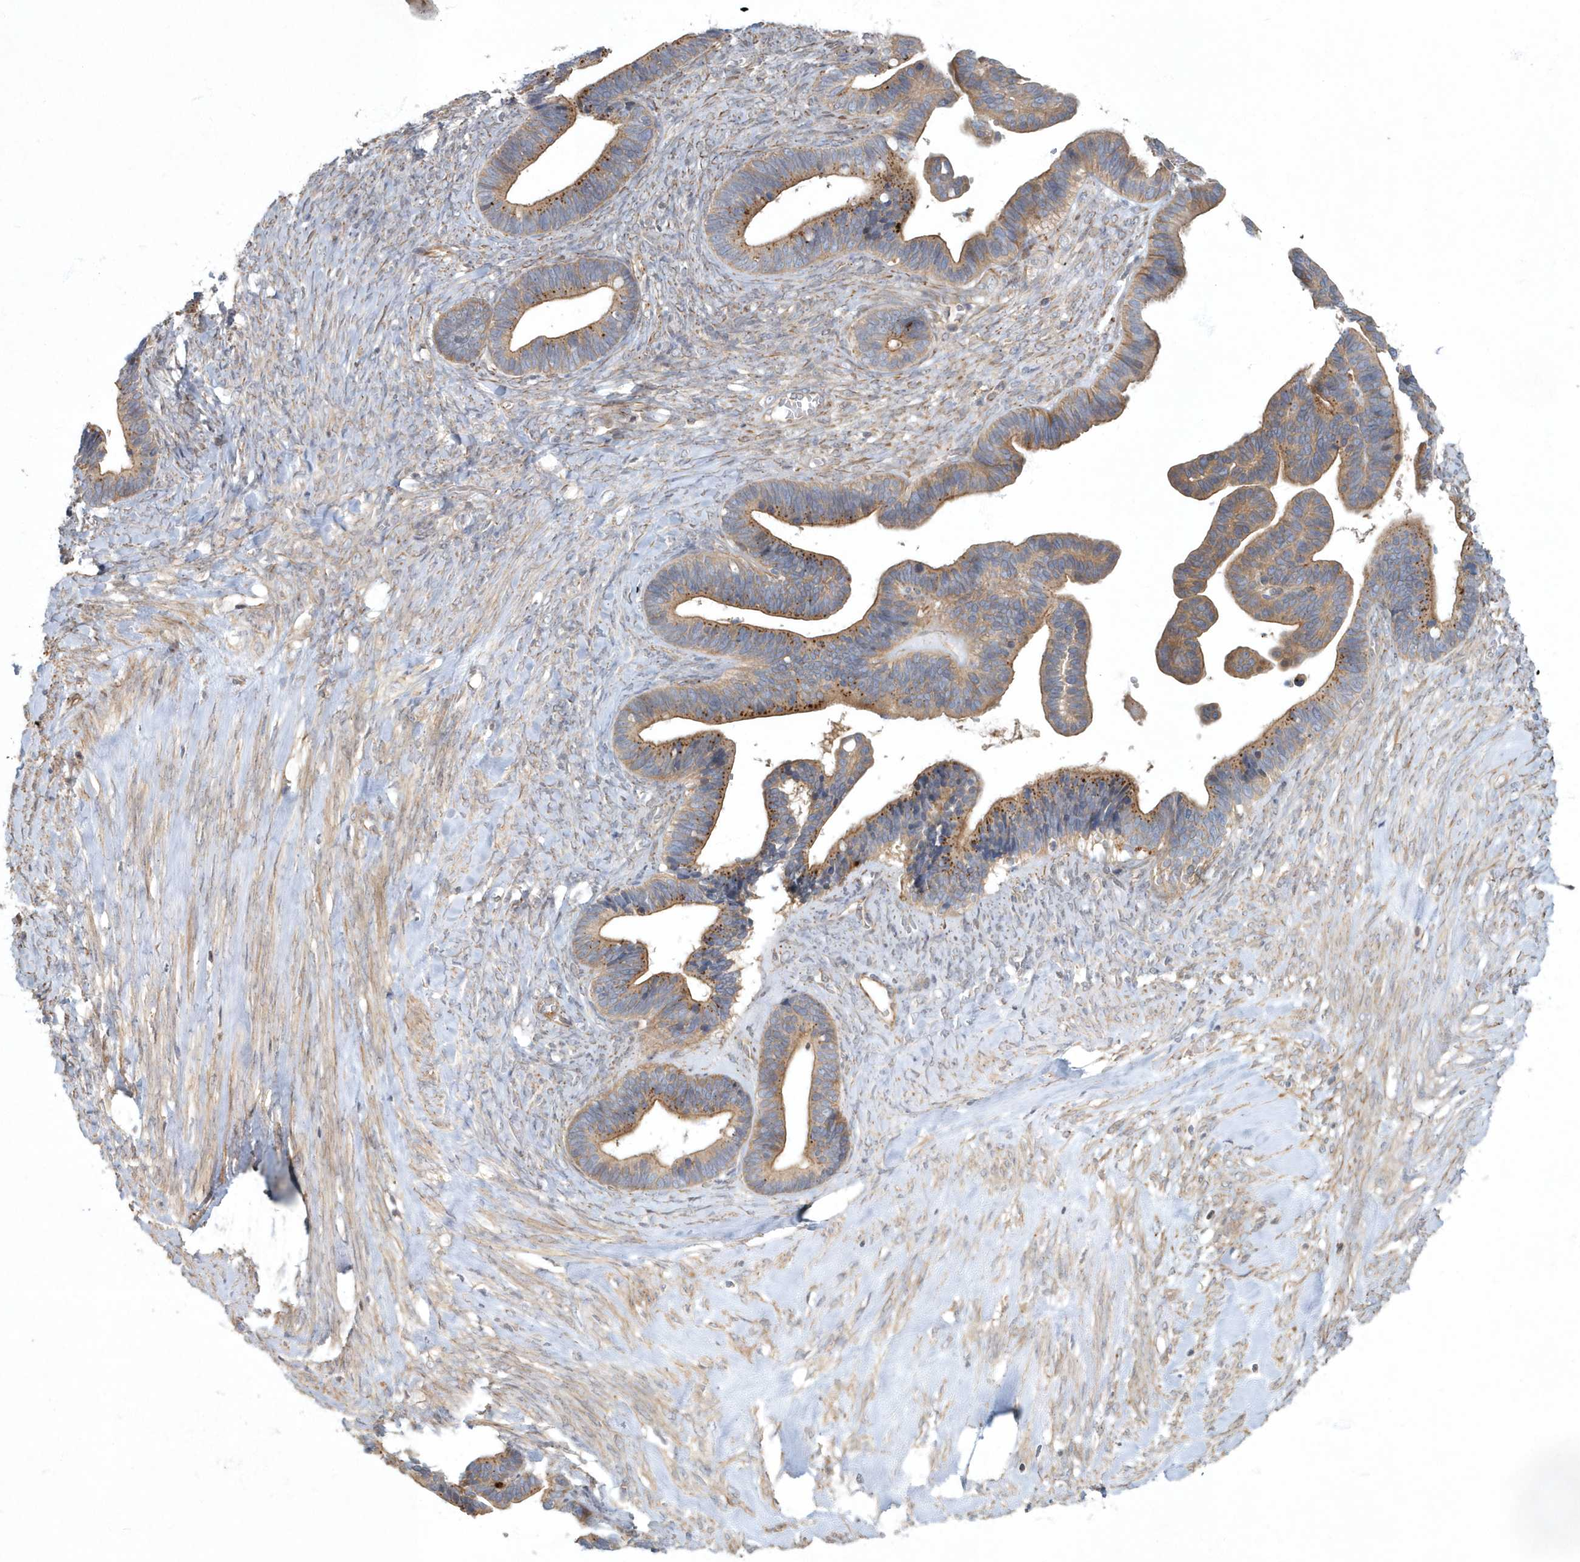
{"staining": {"intensity": "moderate", "quantity": ">75%", "location": "cytoplasmic/membranous"}, "tissue": "ovarian cancer", "cell_type": "Tumor cells", "image_type": "cancer", "snomed": [{"axis": "morphology", "description": "Cystadenocarcinoma, serous, NOS"}, {"axis": "topography", "description": "Ovary"}], "caption": "Tumor cells show moderate cytoplasmic/membranous positivity in about >75% of cells in ovarian cancer (serous cystadenocarcinoma).", "gene": "ARHGEF38", "patient": {"sex": "female", "age": 56}}